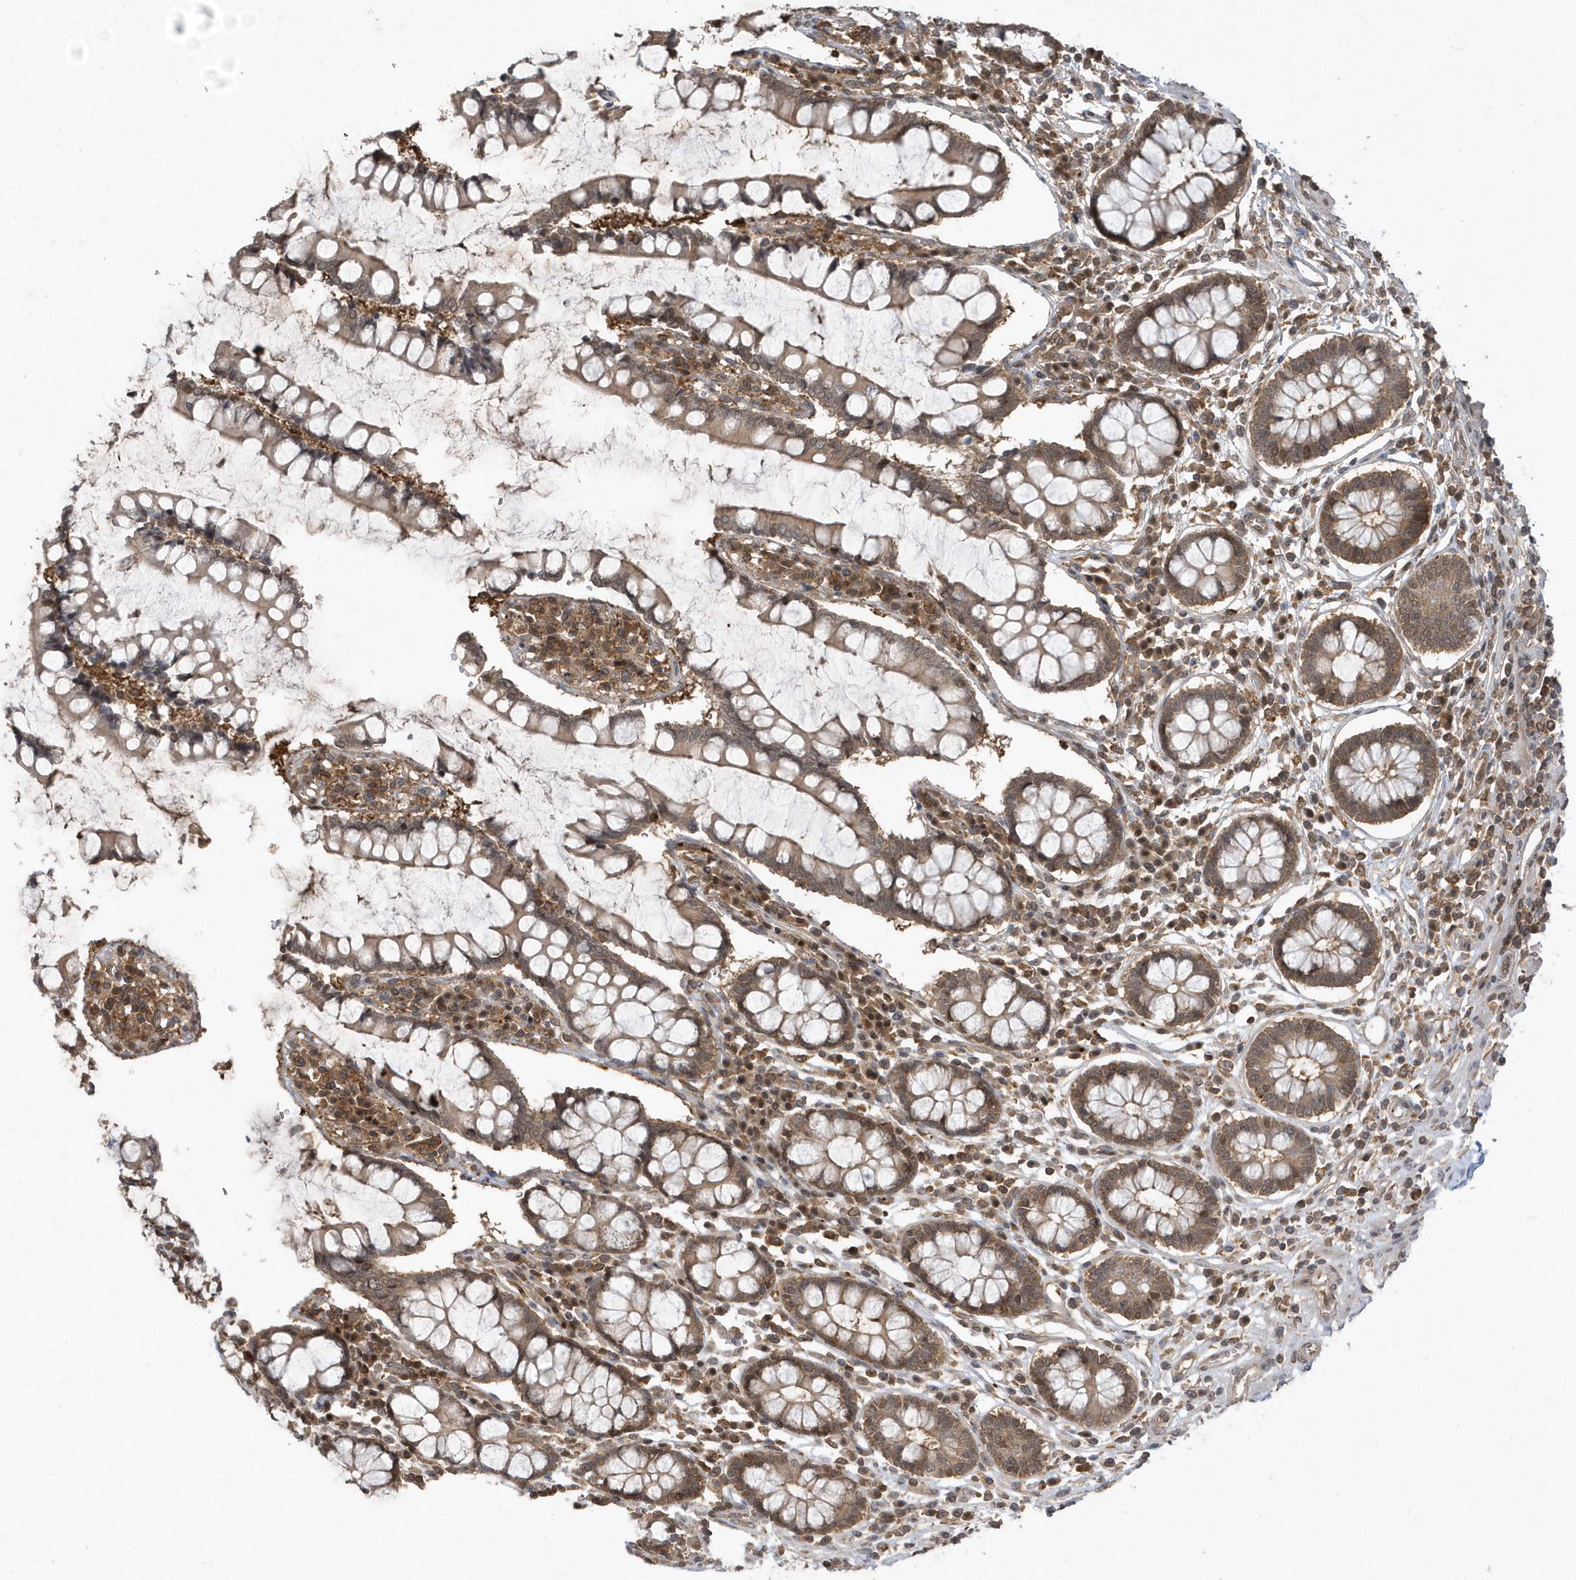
{"staining": {"intensity": "weak", "quantity": ">75%", "location": "cytoplasmic/membranous"}, "tissue": "colon", "cell_type": "Endothelial cells", "image_type": "normal", "snomed": [{"axis": "morphology", "description": "Normal tissue, NOS"}, {"axis": "topography", "description": "Colon"}], "caption": "Immunohistochemistry of unremarkable colon reveals low levels of weak cytoplasmic/membranous staining in approximately >75% of endothelial cells. (IHC, brightfield microscopy, high magnification).", "gene": "ACYP1", "patient": {"sex": "female", "age": 79}}